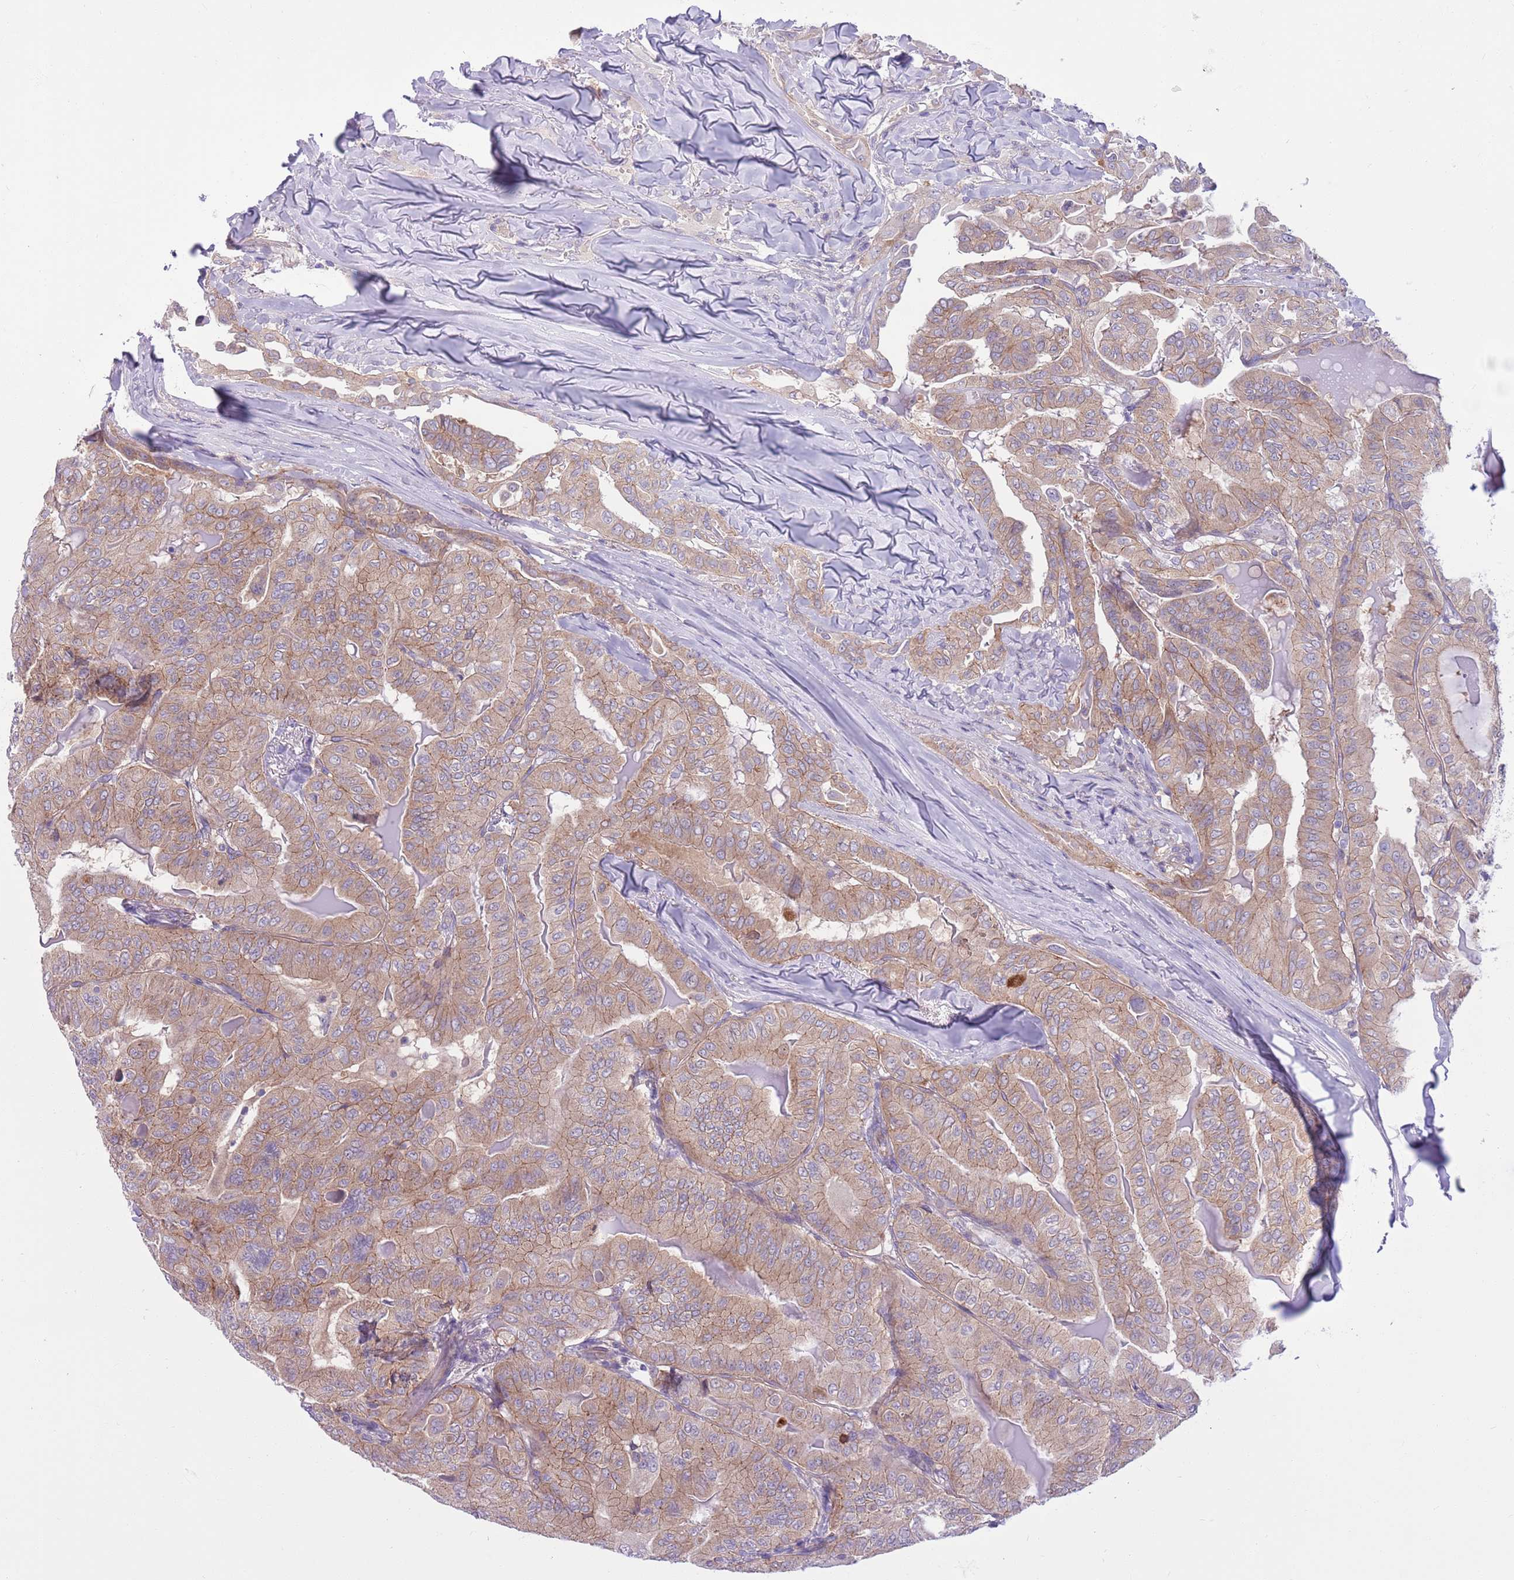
{"staining": {"intensity": "moderate", "quantity": "25%-75%", "location": "cytoplasmic/membranous"}, "tissue": "thyroid cancer", "cell_type": "Tumor cells", "image_type": "cancer", "snomed": [{"axis": "morphology", "description": "Papillary adenocarcinoma, NOS"}, {"axis": "topography", "description": "Thyroid gland"}], "caption": "Protein staining exhibits moderate cytoplasmic/membranous staining in approximately 25%-75% of tumor cells in thyroid cancer.", "gene": "PARP8", "patient": {"sex": "female", "age": 68}}